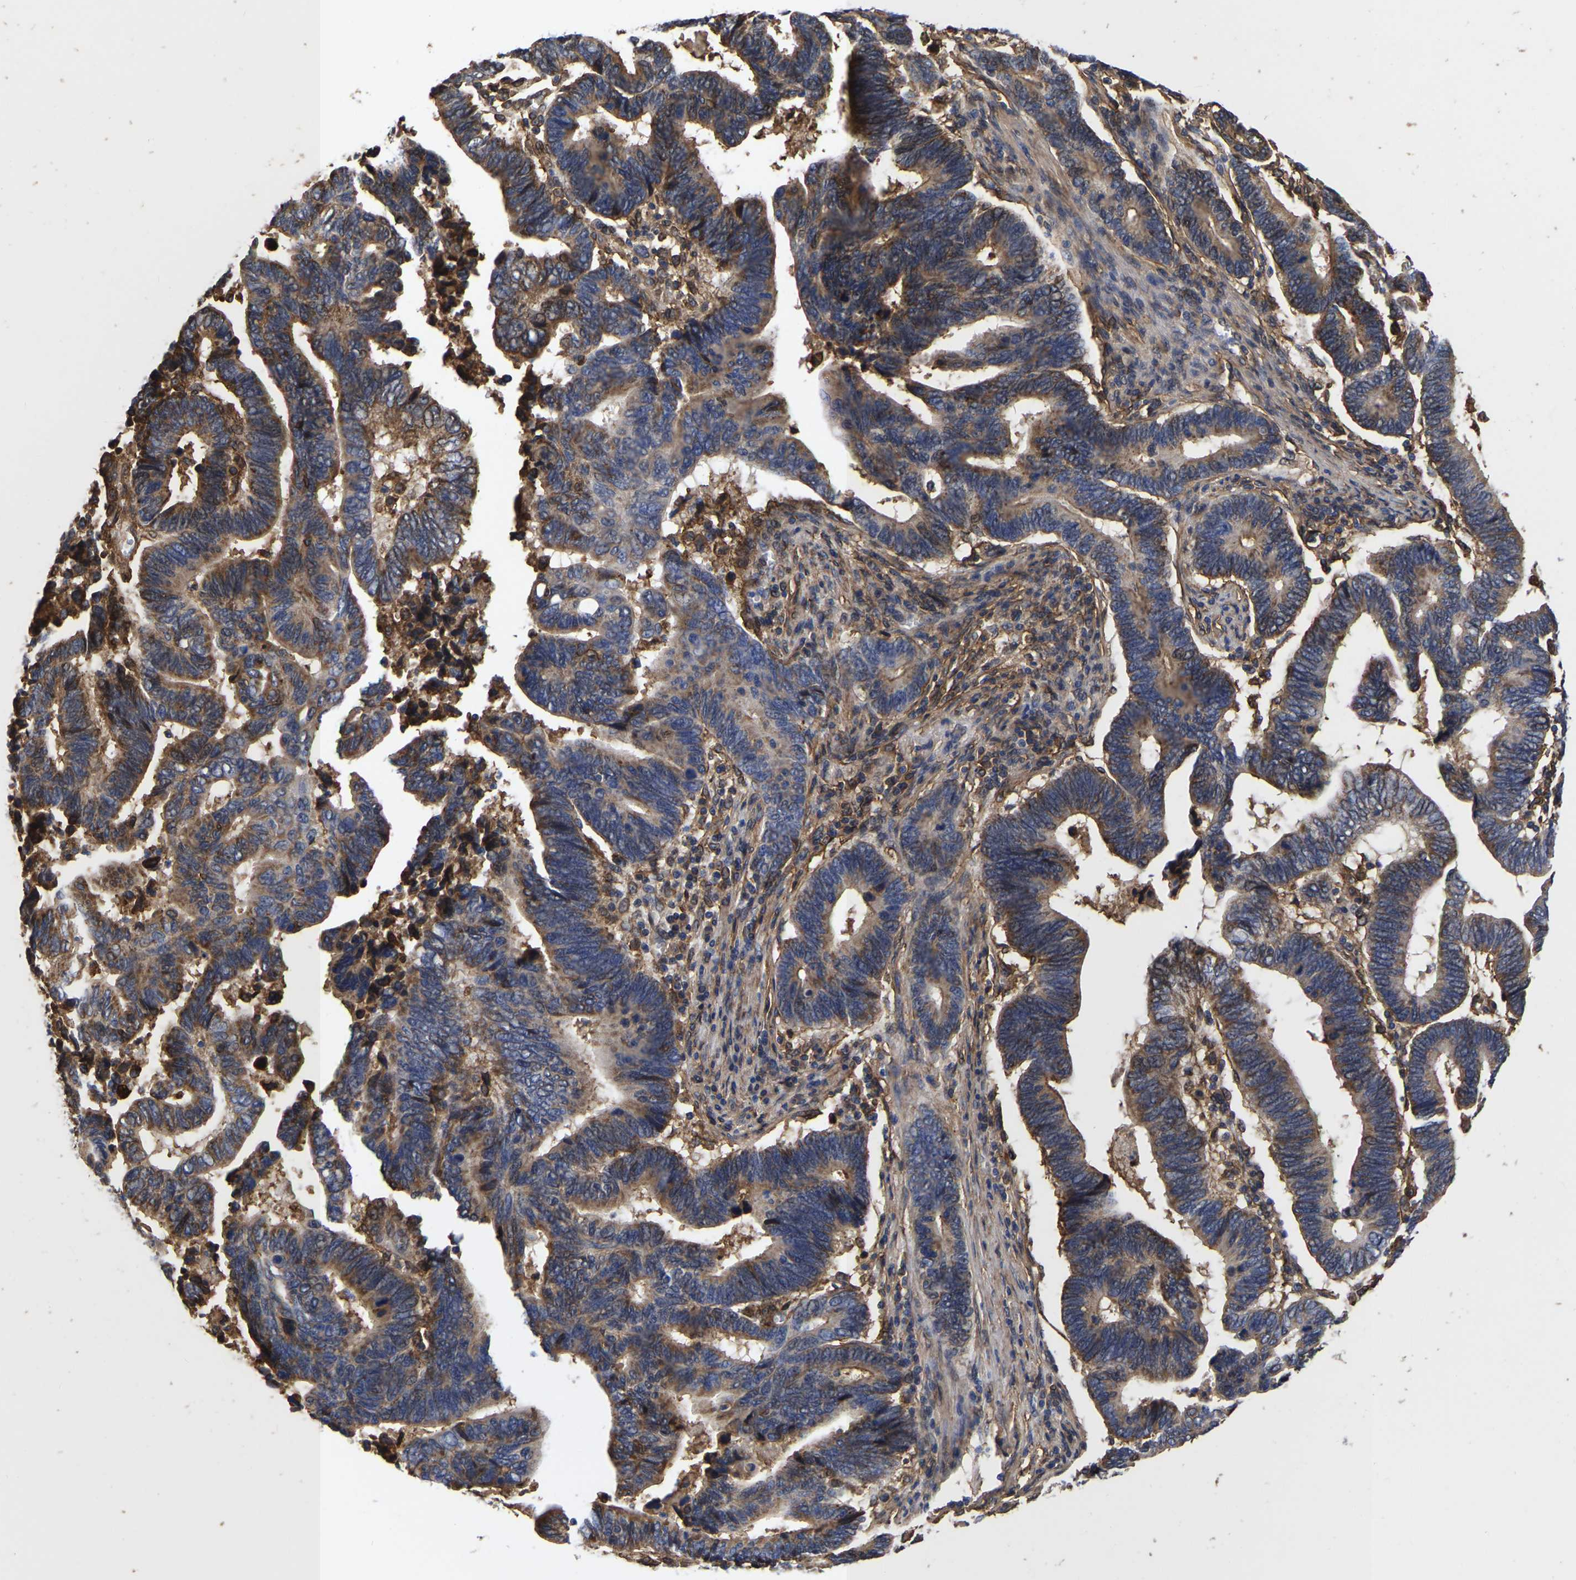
{"staining": {"intensity": "moderate", "quantity": ">75%", "location": "cytoplasmic/membranous"}, "tissue": "pancreatic cancer", "cell_type": "Tumor cells", "image_type": "cancer", "snomed": [{"axis": "morphology", "description": "Adenocarcinoma, NOS"}, {"axis": "topography", "description": "Pancreas"}], "caption": "Moderate cytoplasmic/membranous positivity for a protein is present in about >75% of tumor cells of adenocarcinoma (pancreatic) using immunohistochemistry.", "gene": "LIF", "patient": {"sex": "female", "age": 70}}